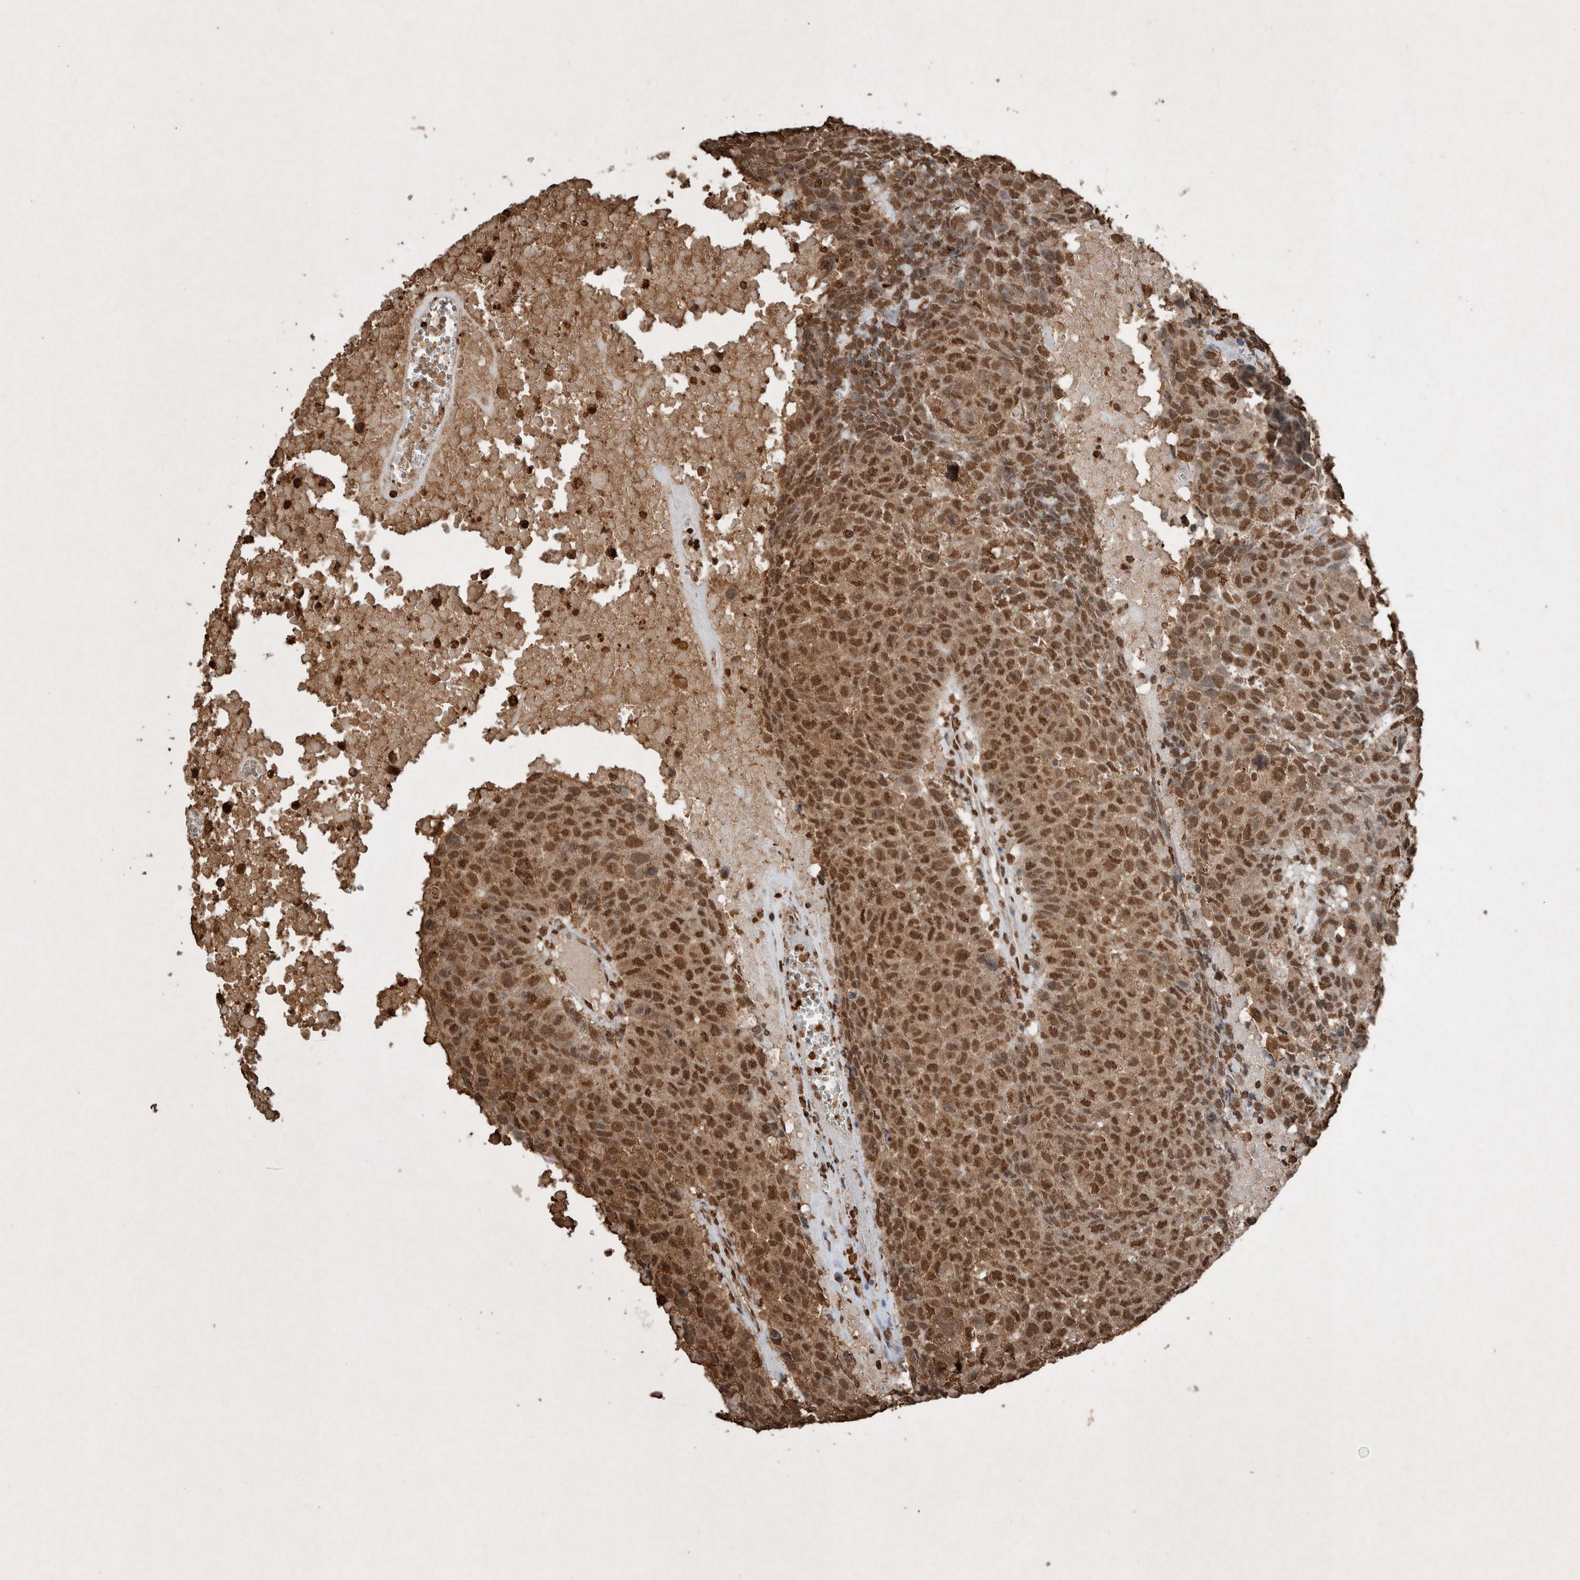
{"staining": {"intensity": "strong", "quantity": ">75%", "location": "nuclear"}, "tissue": "head and neck cancer", "cell_type": "Tumor cells", "image_type": "cancer", "snomed": [{"axis": "morphology", "description": "Squamous cell carcinoma, NOS"}, {"axis": "topography", "description": "Head-Neck"}], "caption": "This is a photomicrograph of IHC staining of head and neck cancer (squamous cell carcinoma), which shows strong positivity in the nuclear of tumor cells.", "gene": "FSTL3", "patient": {"sex": "male", "age": 66}}